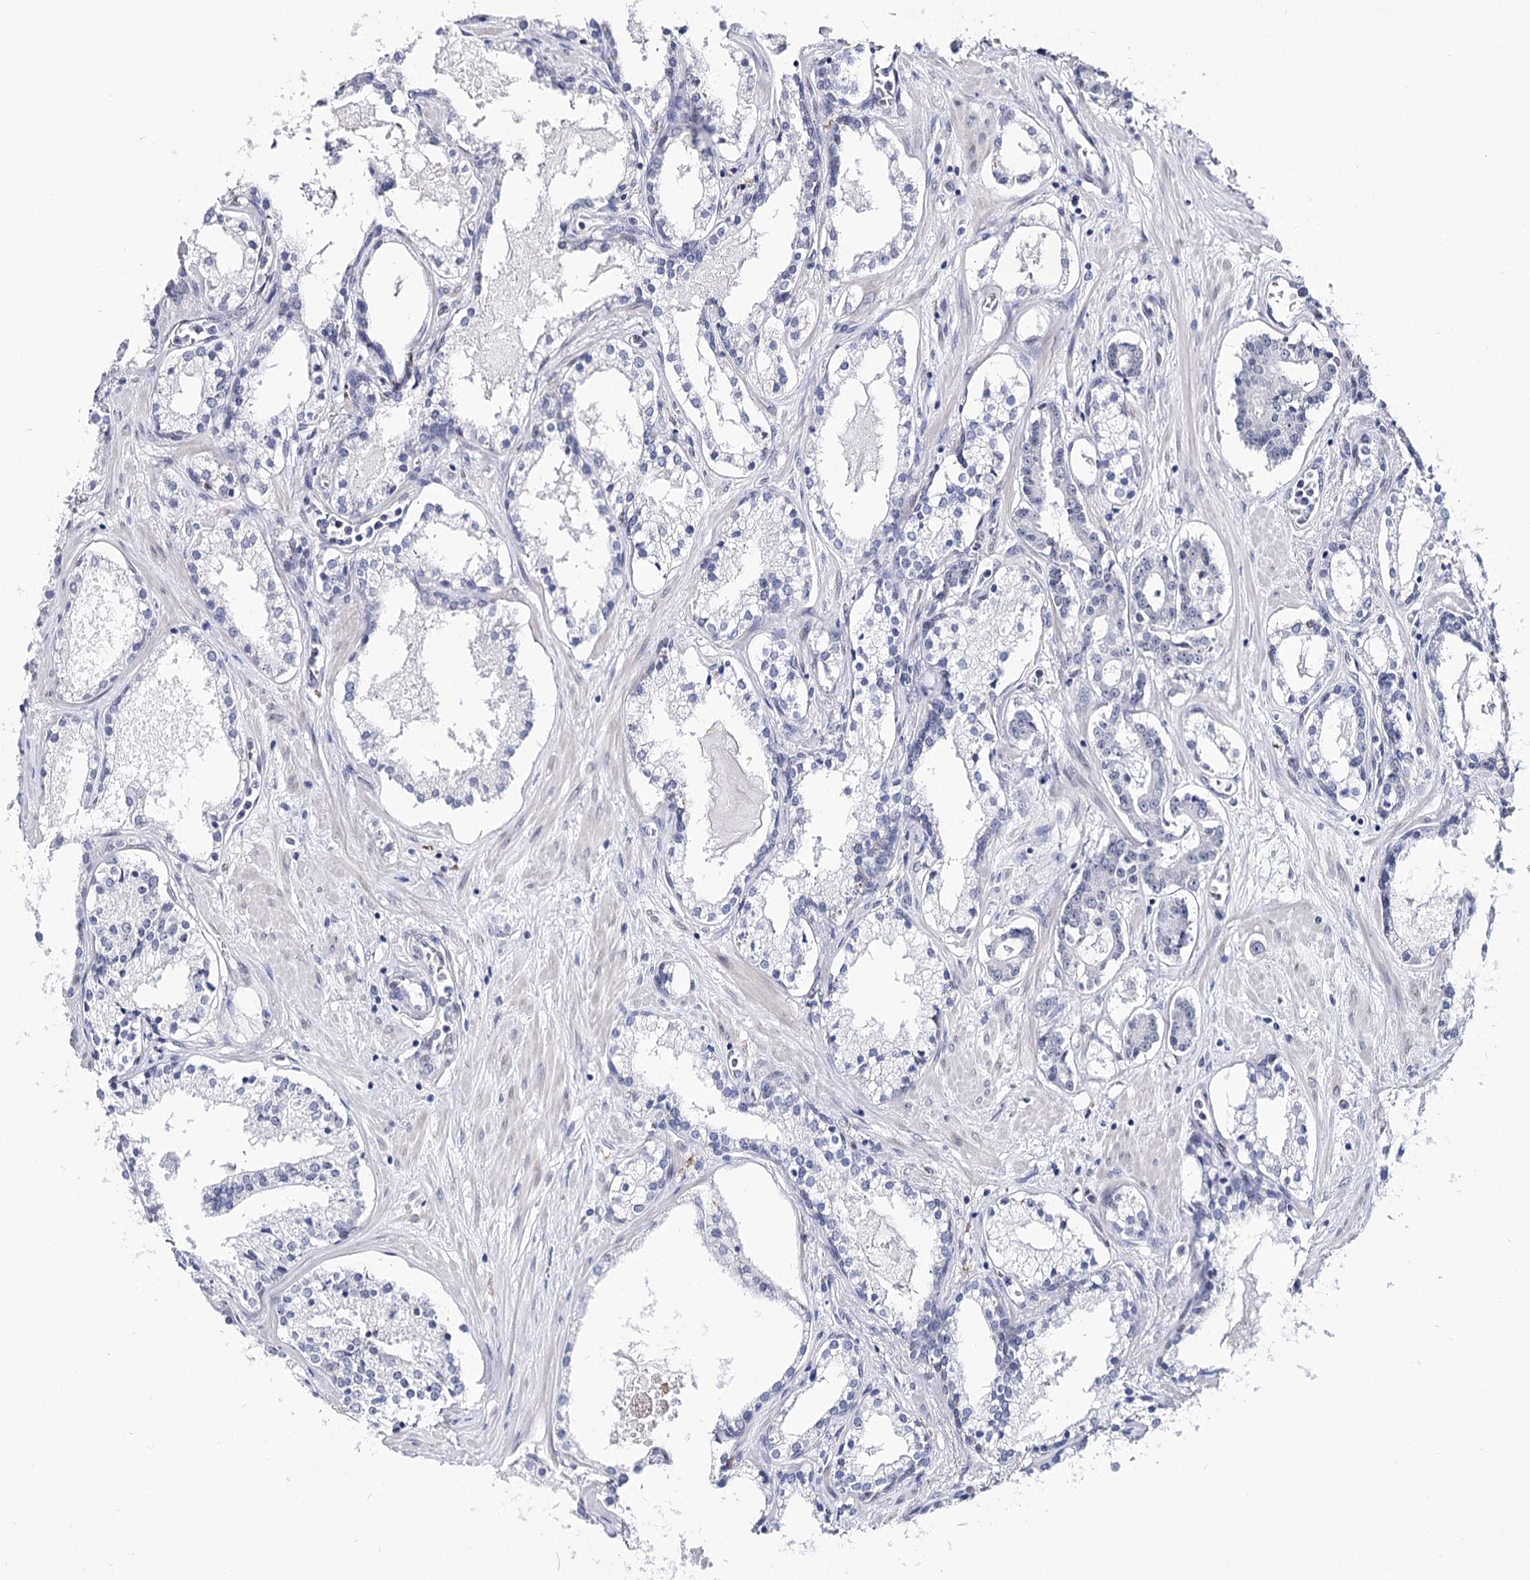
{"staining": {"intensity": "negative", "quantity": "none", "location": "none"}, "tissue": "prostate cancer", "cell_type": "Tumor cells", "image_type": "cancer", "snomed": [{"axis": "morphology", "description": "Adenocarcinoma, High grade"}, {"axis": "topography", "description": "Prostate"}], "caption": "High power microscopy histopathology image of an immunohistochemistry micrograph of prostate cancer, revealing no significant expression in tumor cells. (DAB immunohistochemistry, high magnification).", "gene": "TMEM201", "patient": {"sex": "male", "age": 58}}